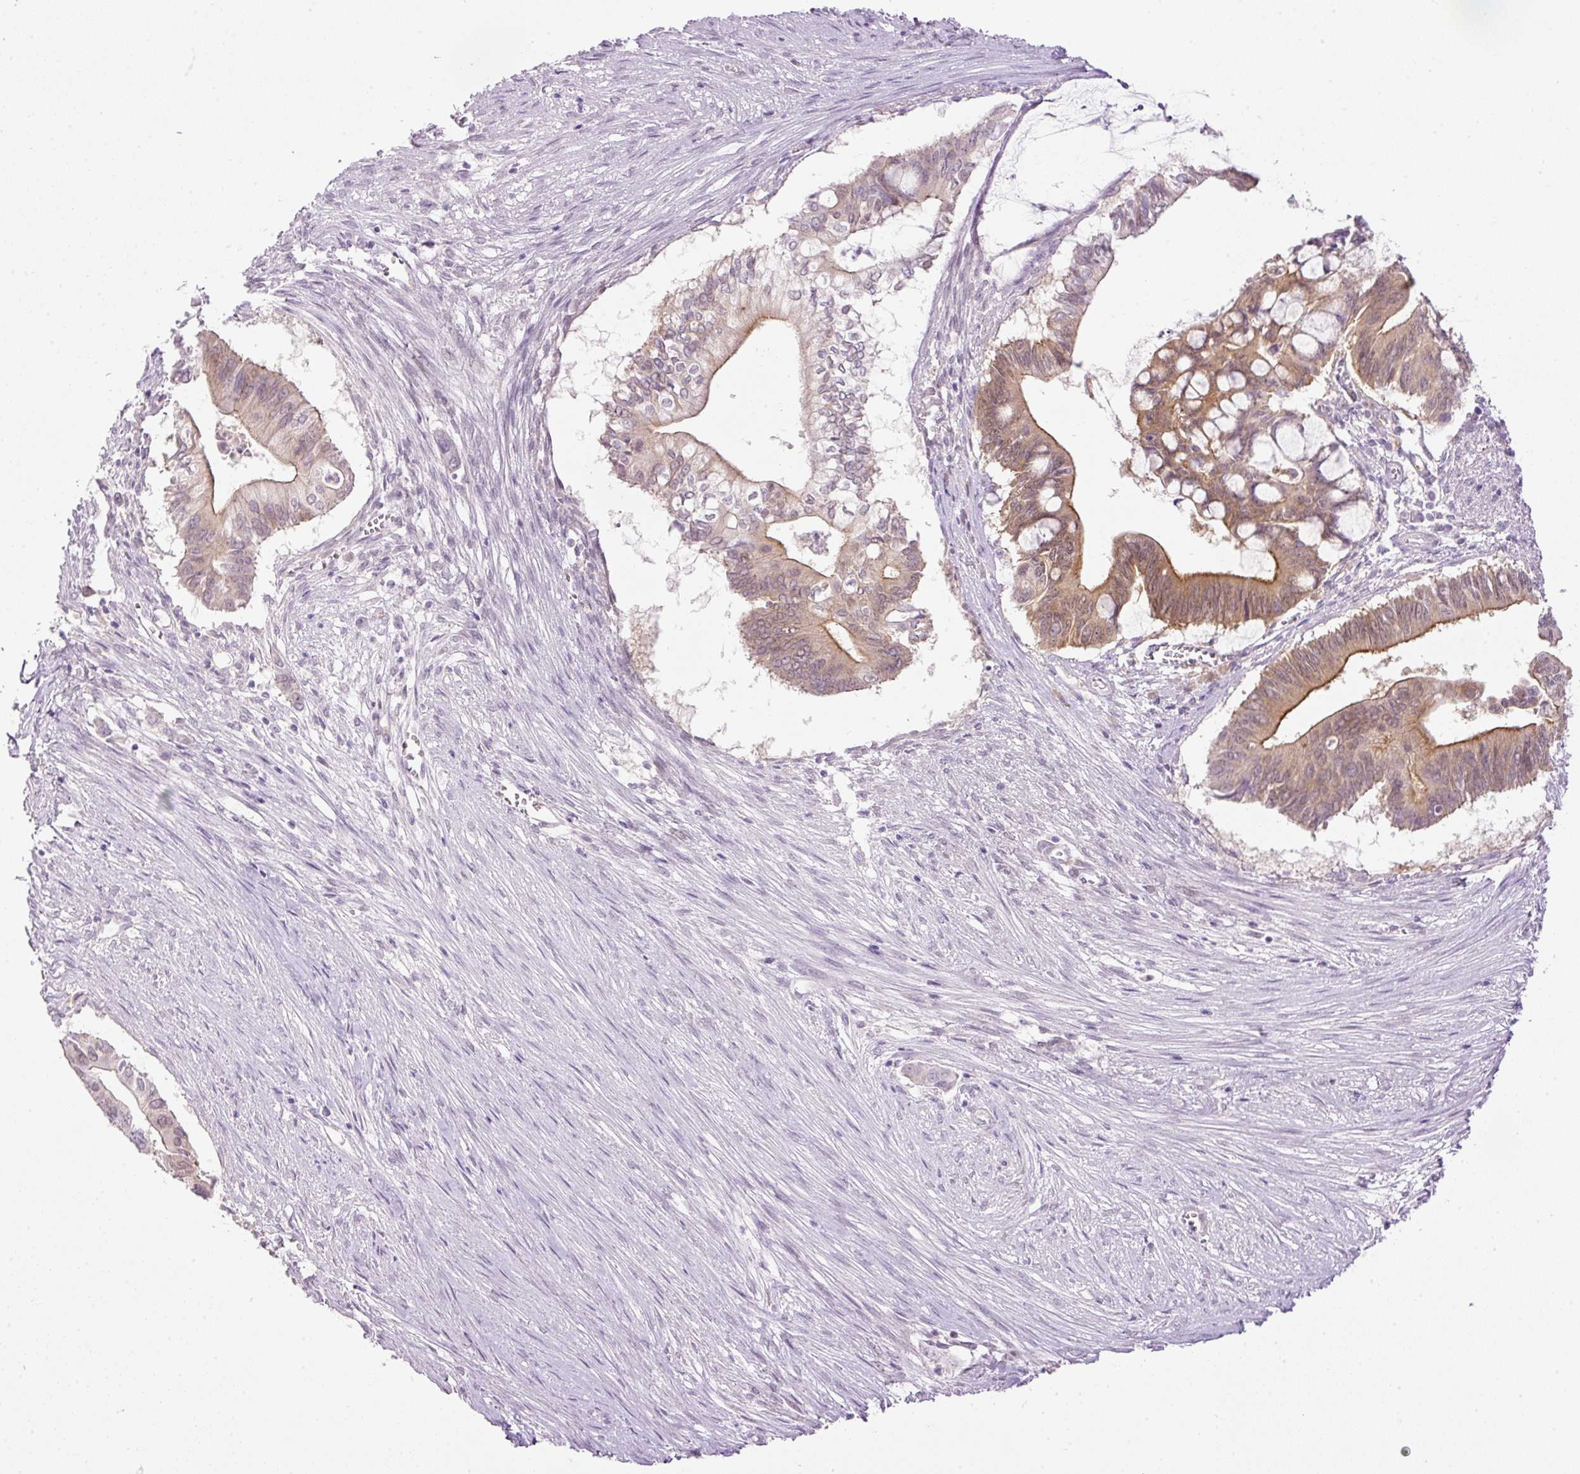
{"staining": {"intensity": "moderate", "quantity": ">75%", "location": "cytoplasmic/membranous"}, "tissue": "pancreatic cancer", "cell_type": "Tumor cells", "image_type": "cancer", "snomed": [{"axis": "morphology", "description": "Adenocarcinoma, NOS"}, {"axis": "topography", "description": "Pancreas"}], "caption": "Human pancreatic adenocarcinoma stained with a brown dye displays moderate cytoplasmic/membranous positive positivity in approximately >75% of tumor cells.", "gene": "SRC", "patient": {"sex": "male", "age": 68}}